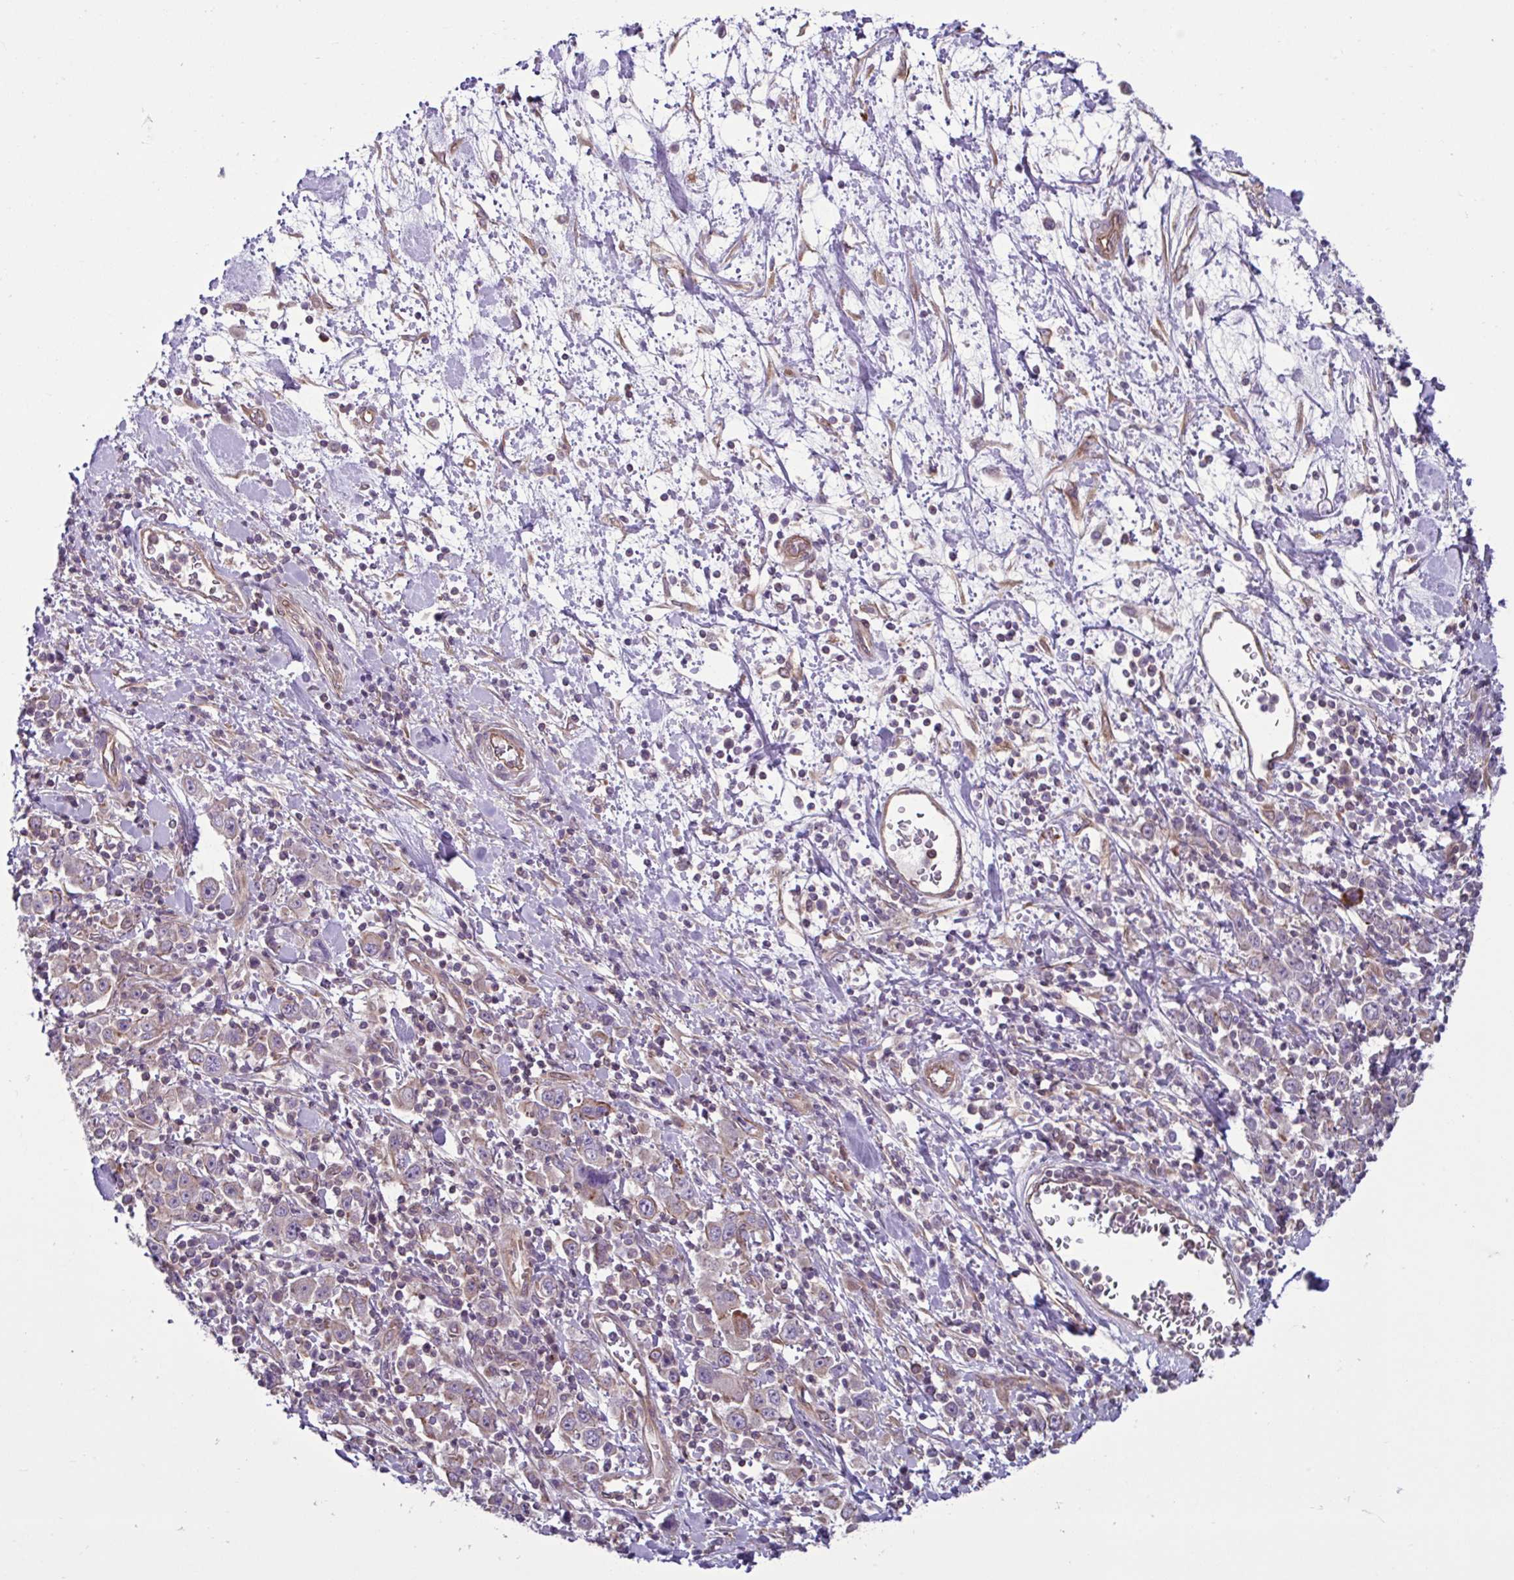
{"staining": {"intensity": "moderate", "quantity": "25%-75%", "location": "cytoplasmic/membranous"}, "tissue": "stomach cancer", "cell_type": "Tumor cells", "image_type": "cancer", "snomed": [{"axis": "morphology", "description": "Normal tissue, NOS"}, {"axis": "morphology", "description": "Adenocarcinoma, NOS"}, {"axis": "topography", "description": "Stomach, upper"}, {"axis": "topography", "description": "Stomach"}], "caption": "Immunohistochemical staining of stomach cancer (adenocarcinoma) exhibits medium levels of moderate cytoplasmic/membranous expression in approximately 25%-75% of tumor cells.", "gene": "GLTP", "patient": {"sex": "male", "age": 59}}